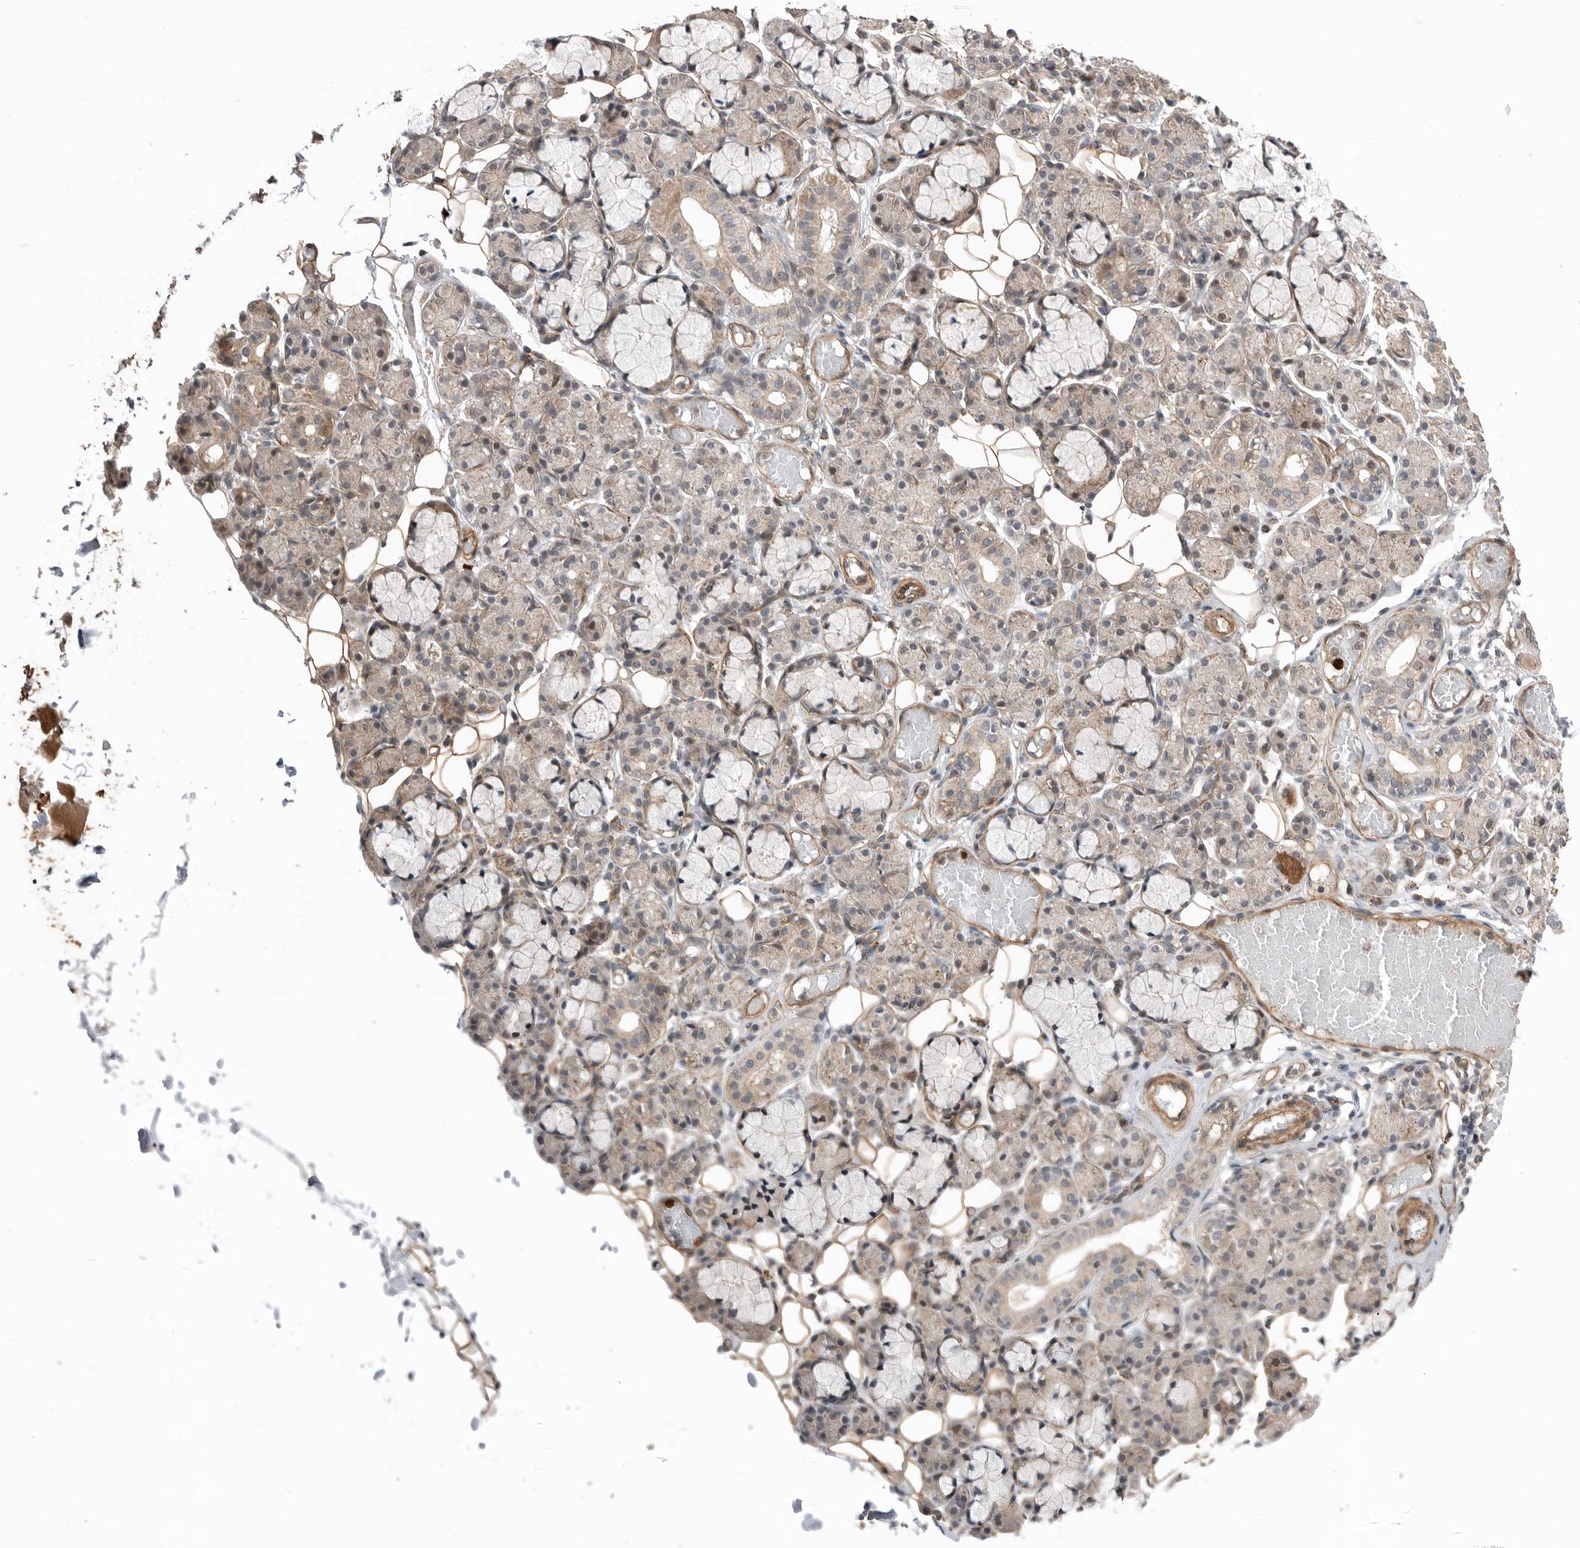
{"staining": {"intensity": "moderate", "quantity": "<25%", "location": "cytoplasmic/membranous"}, "tissue": "salivary gland", "cell_type": "Glandular cells", "image_type": "normal", "snomed": [{"axis": "morphology", "description": "Normal tissue, NOS"}, {"axis": "topography", "description": "Salivary gland"}], "caption": "Immunohistochemistry (DAB (3,3'-diaminobenzidine)) staining of benign salivary gland exhibits moderate cytoplasmic/membranous protein positivity in approximately <25% of glandular cells.", "gene": "PEAK1", "patient": {"sex": "male", "age": 63}}